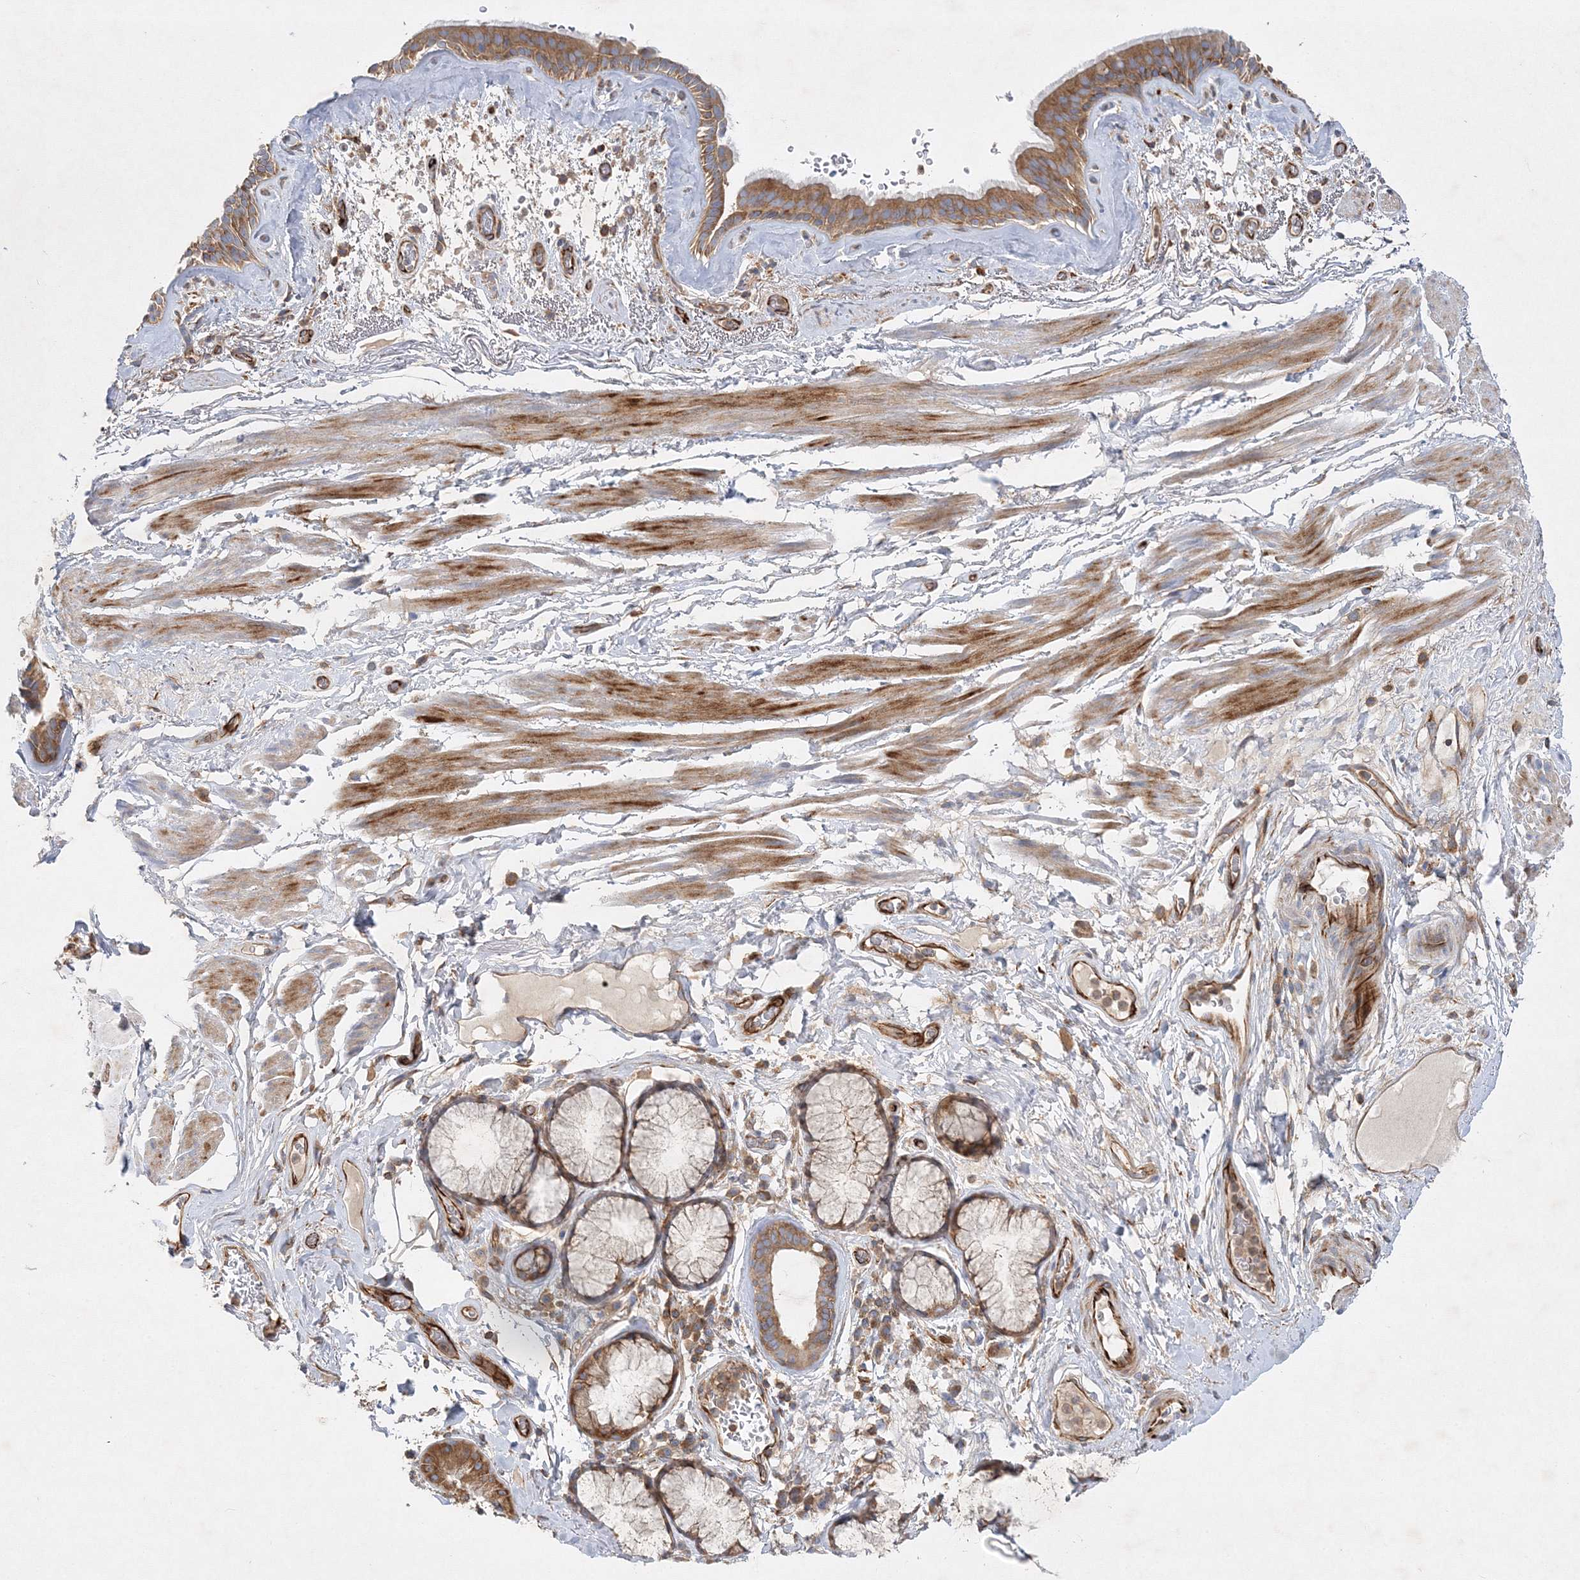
{"staining": {"intensity": "moderate", "quantity": ">75%", "location": "cytoplasmic/membranous"}, "tissue": "bronchus", "cell_type": "Respiratory epithelial cells", "image_type": "normal", "snomed": [{"axis": "morphology", "description": "Normal tissue, NOS"}, {"axis": "topography", "description": "Cartilage tissue"}], "caption": "This histopathology image shows immunohistochemistry (IHC) staining of benign human bronchus, with medium moderate cytoplasmic/membranous positivity in about >75% of respiratory epithelial cells.", "gene": "WDR37", "patient": {"sex": "female", "age": 63}}